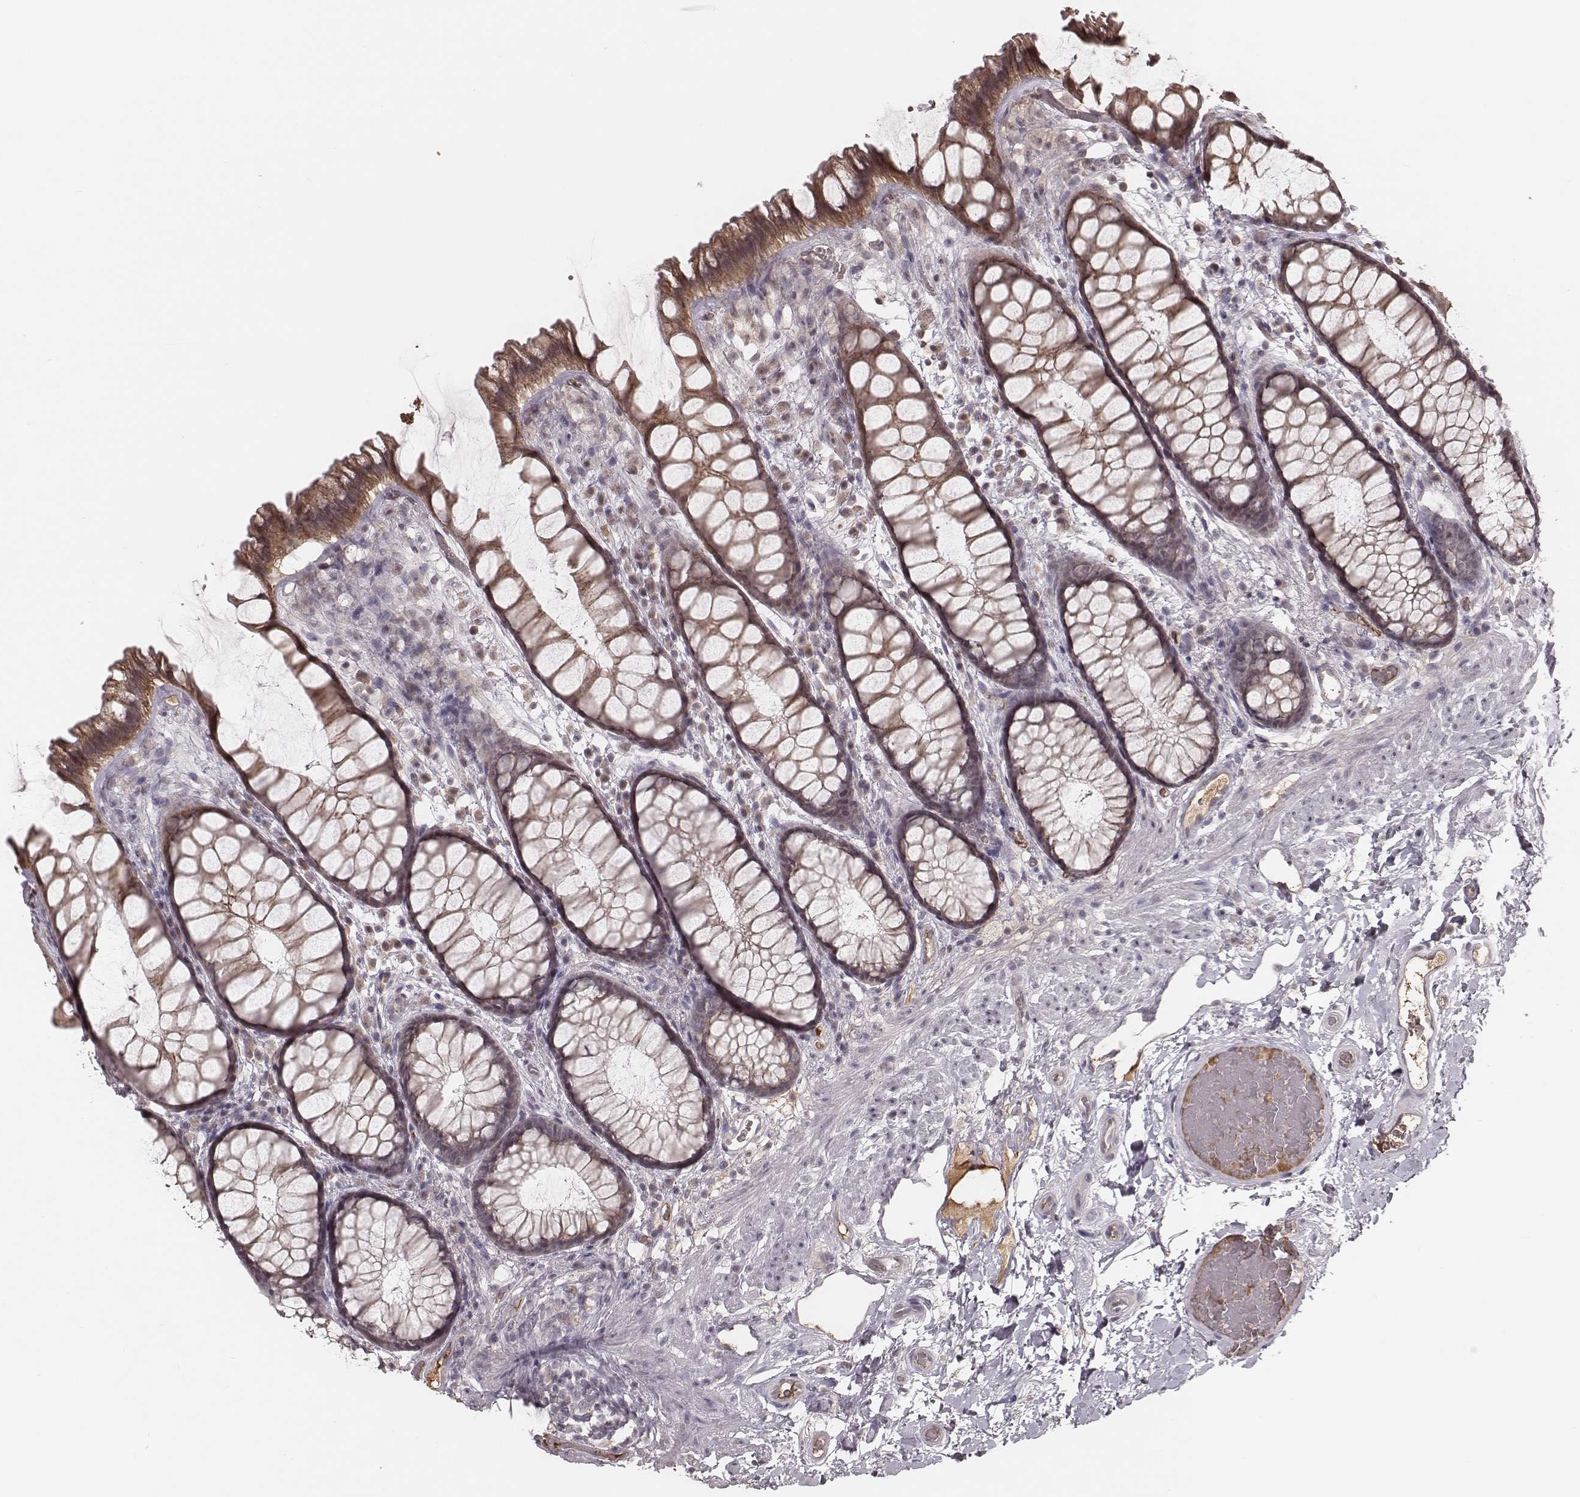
{"staining": {"intensity": "weak", "quantity": "25%-75%", "location": "cytoplasmic/membranous"}, "tissue": "rectum", "cell_type": "Glandular cells", "image_type": "normal", "snomed": [{"axis": "morphology", "description": "Normal tissue, NOS"}, {"axis": "topography", "description": "Rectum"}], "caption": "A photomicrograph of rectum stained for a protein reveals weak cytoplasmic/membranous brown staining in glandular cells.", "gene": "IL5", "patient": {"sex": "female", "age": 62}}